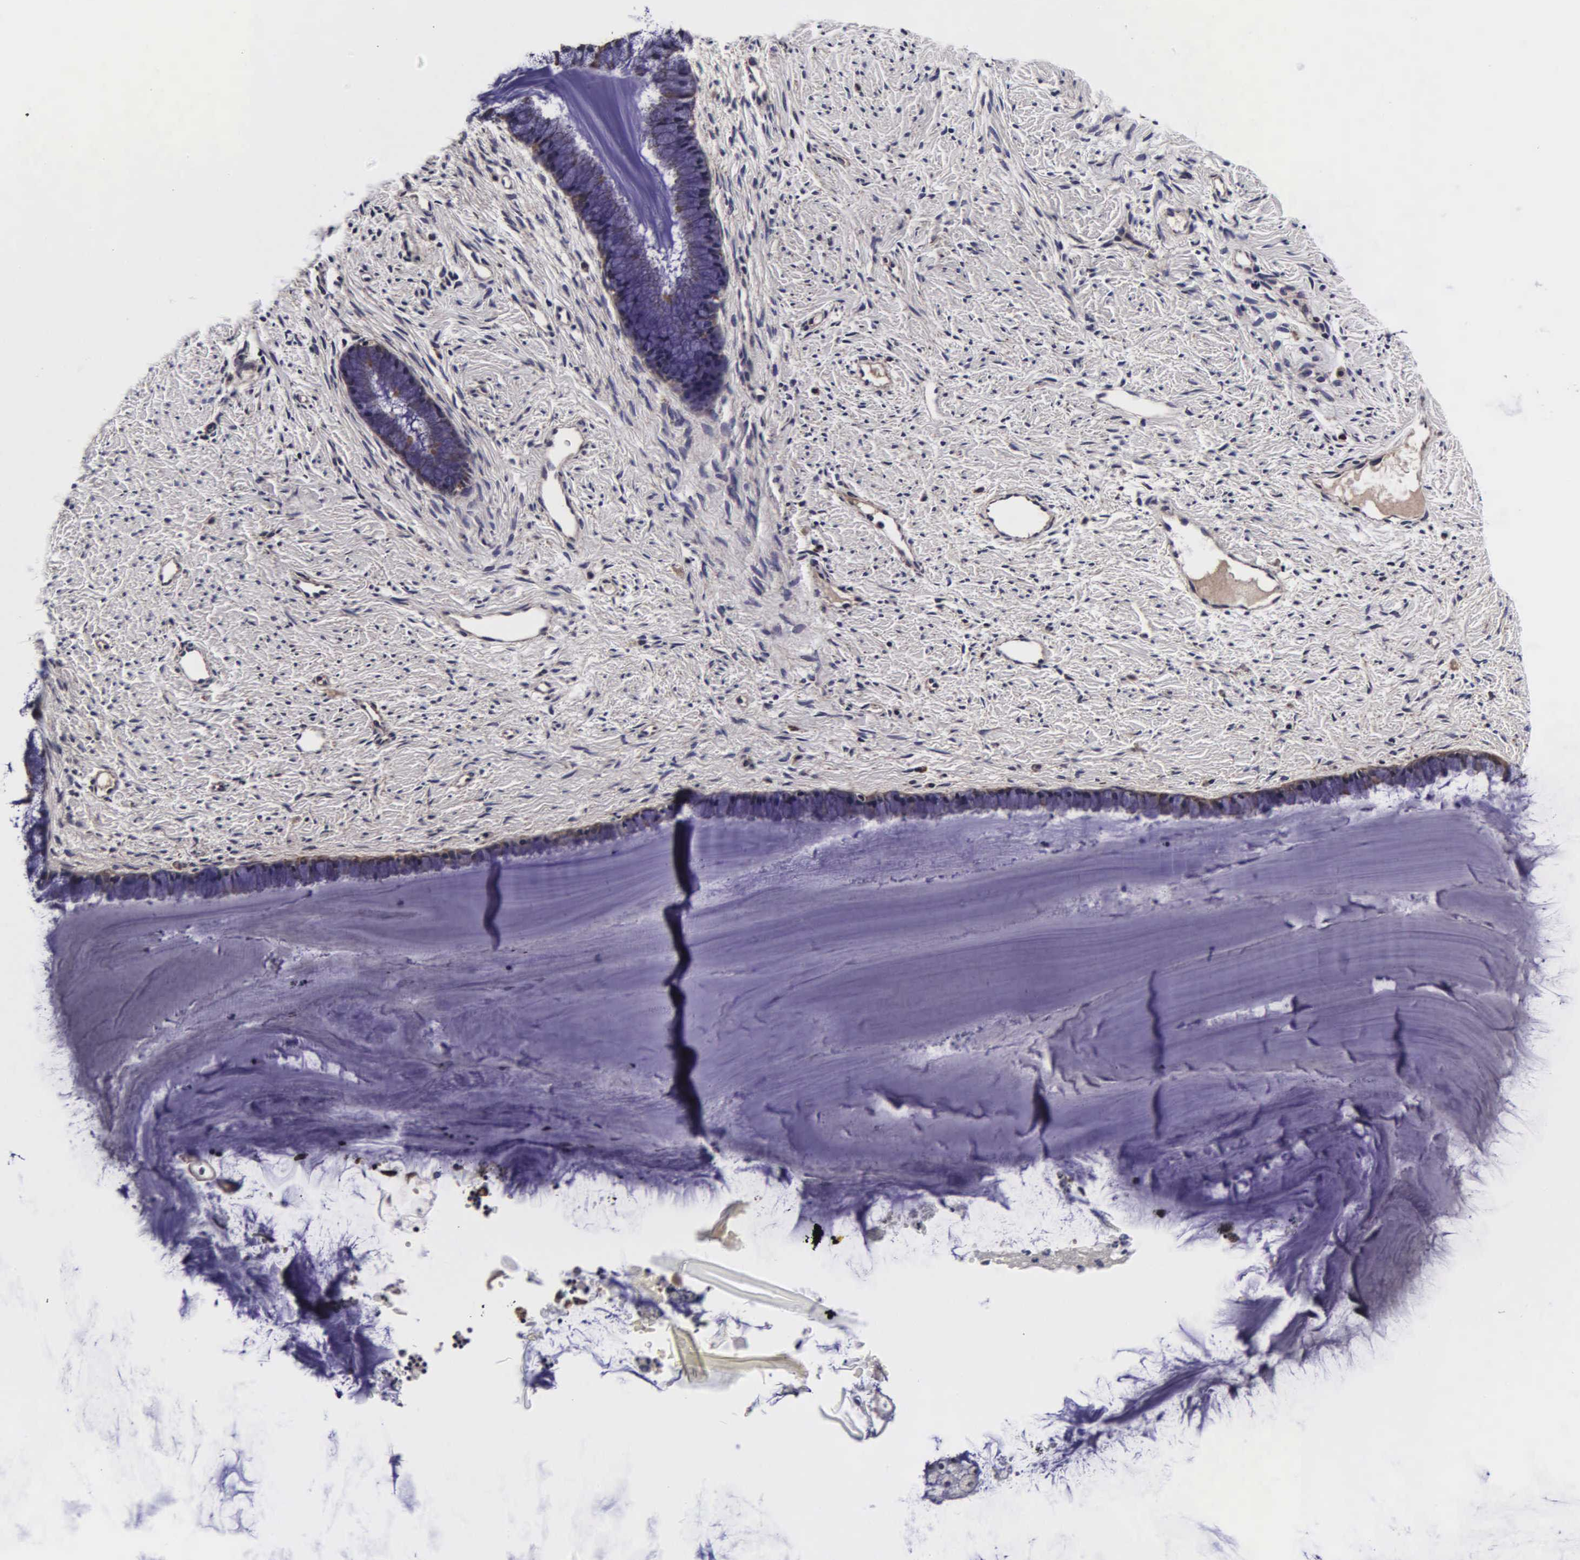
{"staining": {"intensity": "weak", "quantity": "25%-75%", "location": "cytoplasmic/membranous"}, "tissue": "cervix", "cell_type": "Glandular cells", "image_type": "normal", "snomed": [{"axis": "morphology", "description": "Normal tissue, NOS"}, {"axis": "topography", "description": "Cervix"}], "caption": "Protein staining by immunohistochemistry reveals weak cytoplasmic/membranous expression in about 25%-75% of glandular cells in unremarkable cervix.", "gene": "PSMA3", "patient": {"sex": "female", "age": 82}}